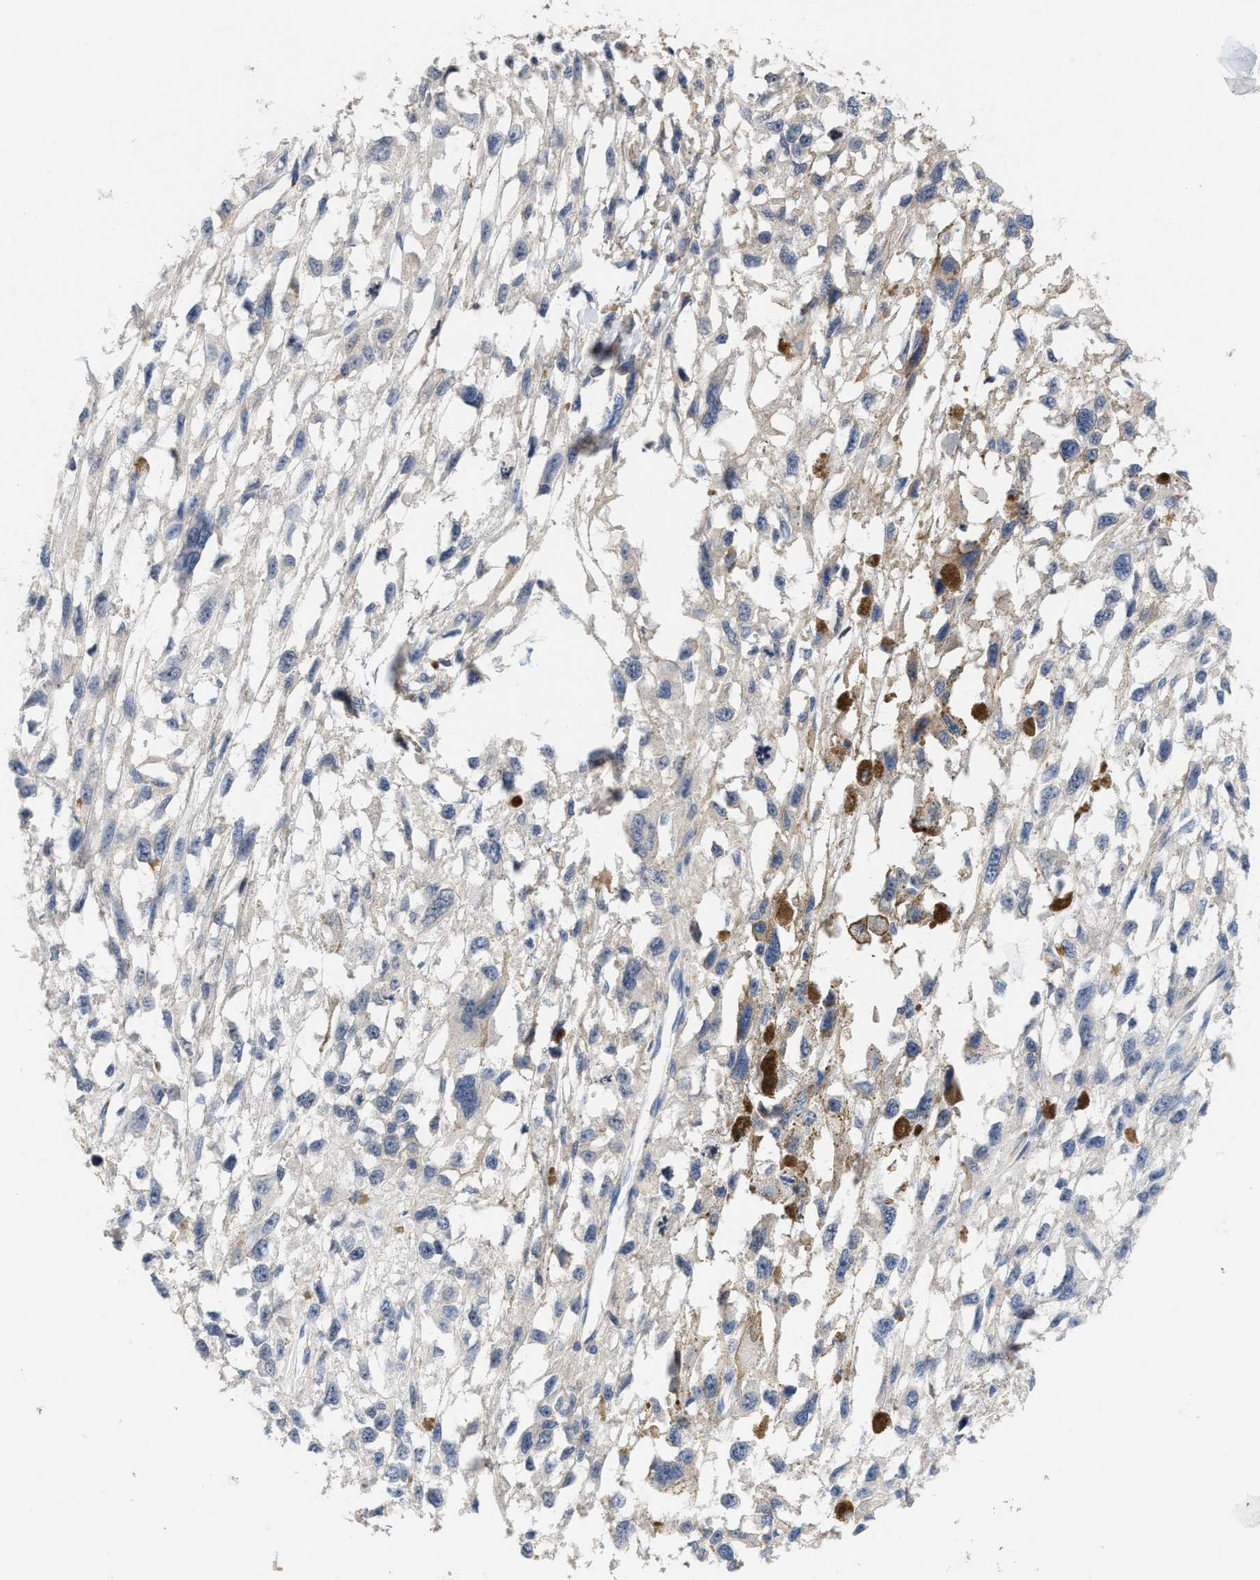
{"staining": {"intensity": "negative", "quantity": "none", "location": "none"}, "tissue": "melanoma", "cell_type": "Tumor cells", "image_type": "cancer", "snomed": [{"axis": "morphology", "description": "Malignant melanoma, Metastatic site"}, {"axis": "topography", "description": "Lymph node"}], "caption": "There is no significant staining in tumor cells of malignant melanoma (metastatic site).", "gene": "RYR2", "patient": {"sex": "male", "age": 59}}